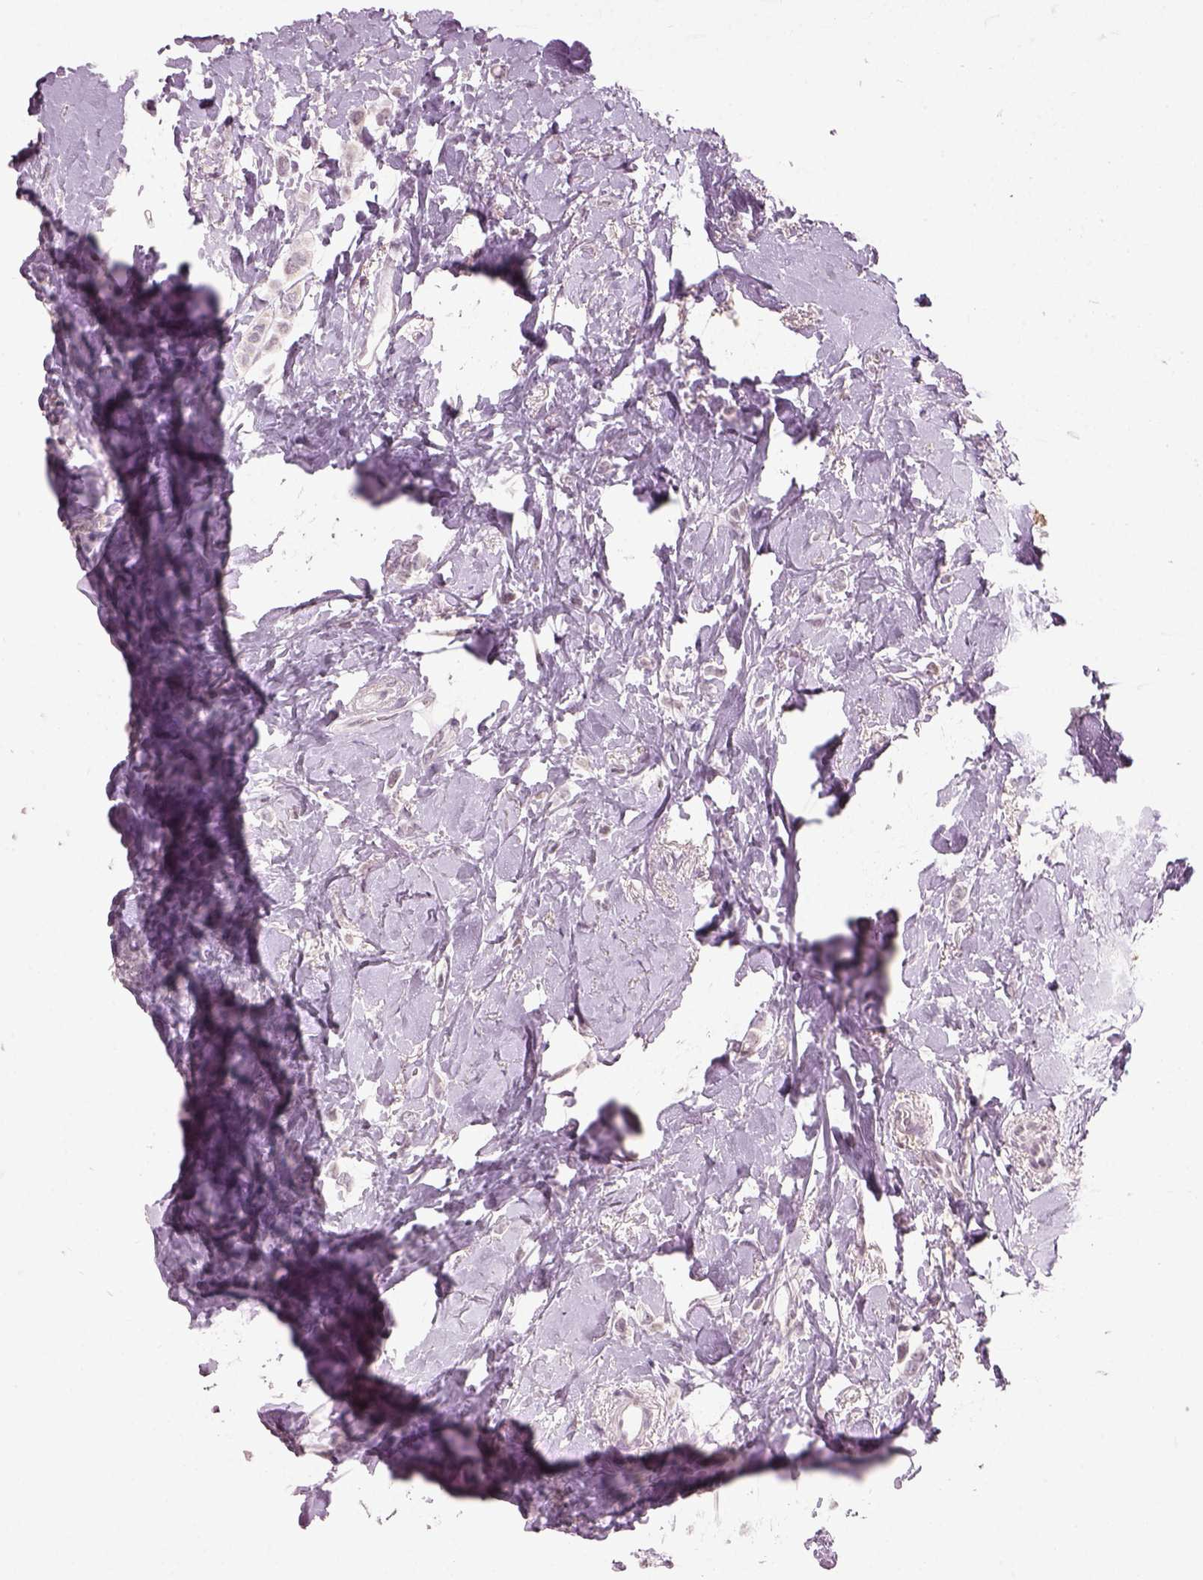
{"staining": {"intensity": "negative", "quantity": "none", "location": "none"}, "tissue": "breast cancer", "cell_type": "Tumor cells", "image_type": "cancer", "snomed": [{"axis": "morphology", "description": "Lobular carcinoma"}, {"axis": "topography", "description": "Breast"}], "caption": "The micrograph shows no significant staining in tumor cells of breast cancer (lobular carcinoma). (Brightfield microscopy of DAB (3,3'-diaminobenzidine) immunohistochemistry at high magnification).", "gene": "NAT8", "patient": {"sex": "female", "age": 66}}